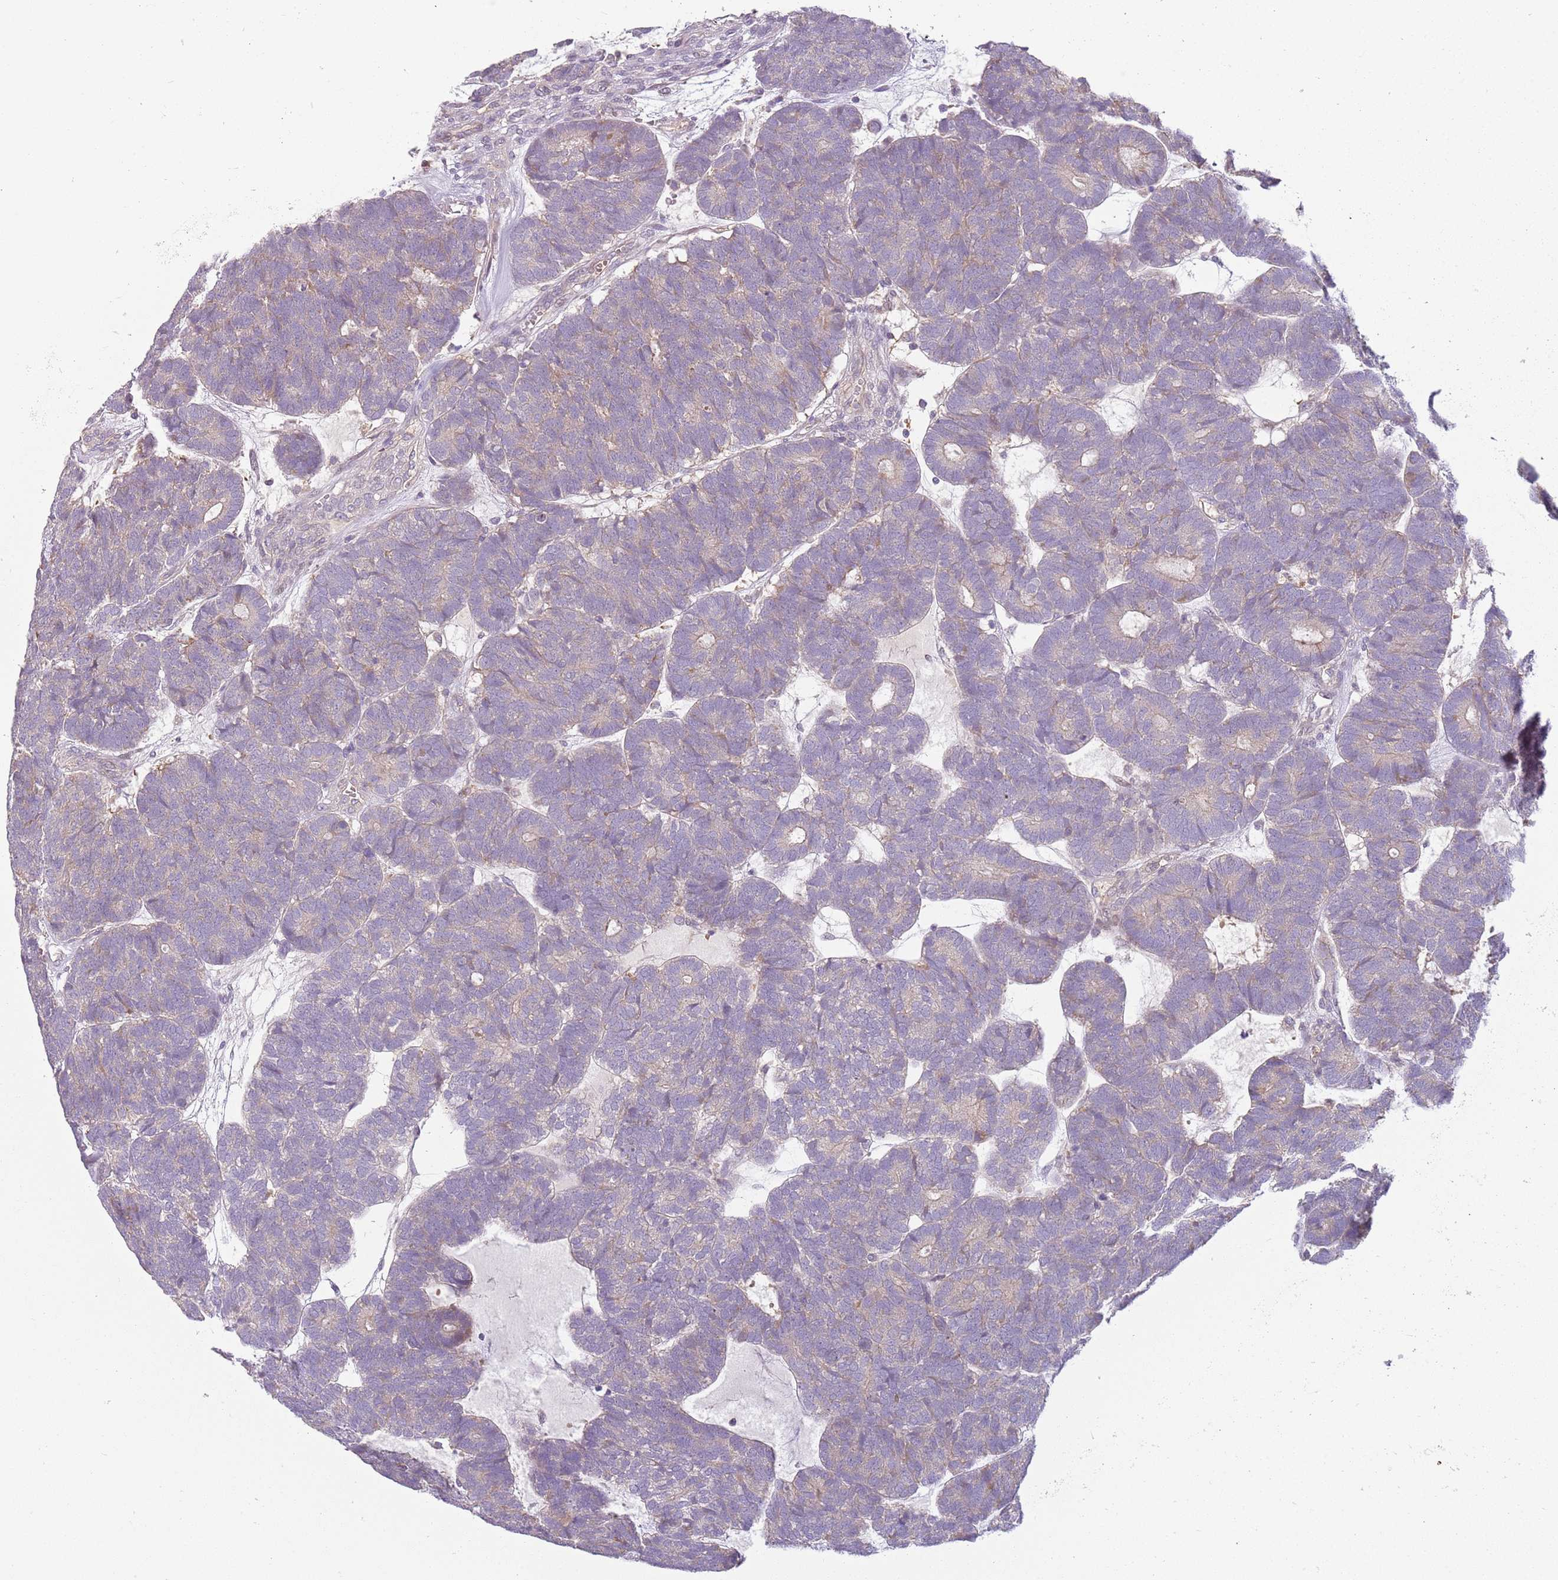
{"staining": {"intensity": "negative", "quantity": "none", "location": "none"}, "tissue": "head and neck cancer", "cell_type": "Tumor cells", "image_type": "cancer", "snomed": [{"axis": "morphology", "description": "Adenocarcinoma, NOS"}, {"axis": "topography", "description": "Head-Neck"}], "caption": "Tumor cells are negative for brown protein staining in head and neck cancer. (DAB immunohistochemistry (IHC) visualized using brightfield microscopy, high magnification).", "gene": "DEFB116", "patient": {"sex": "female", "age": 81}}